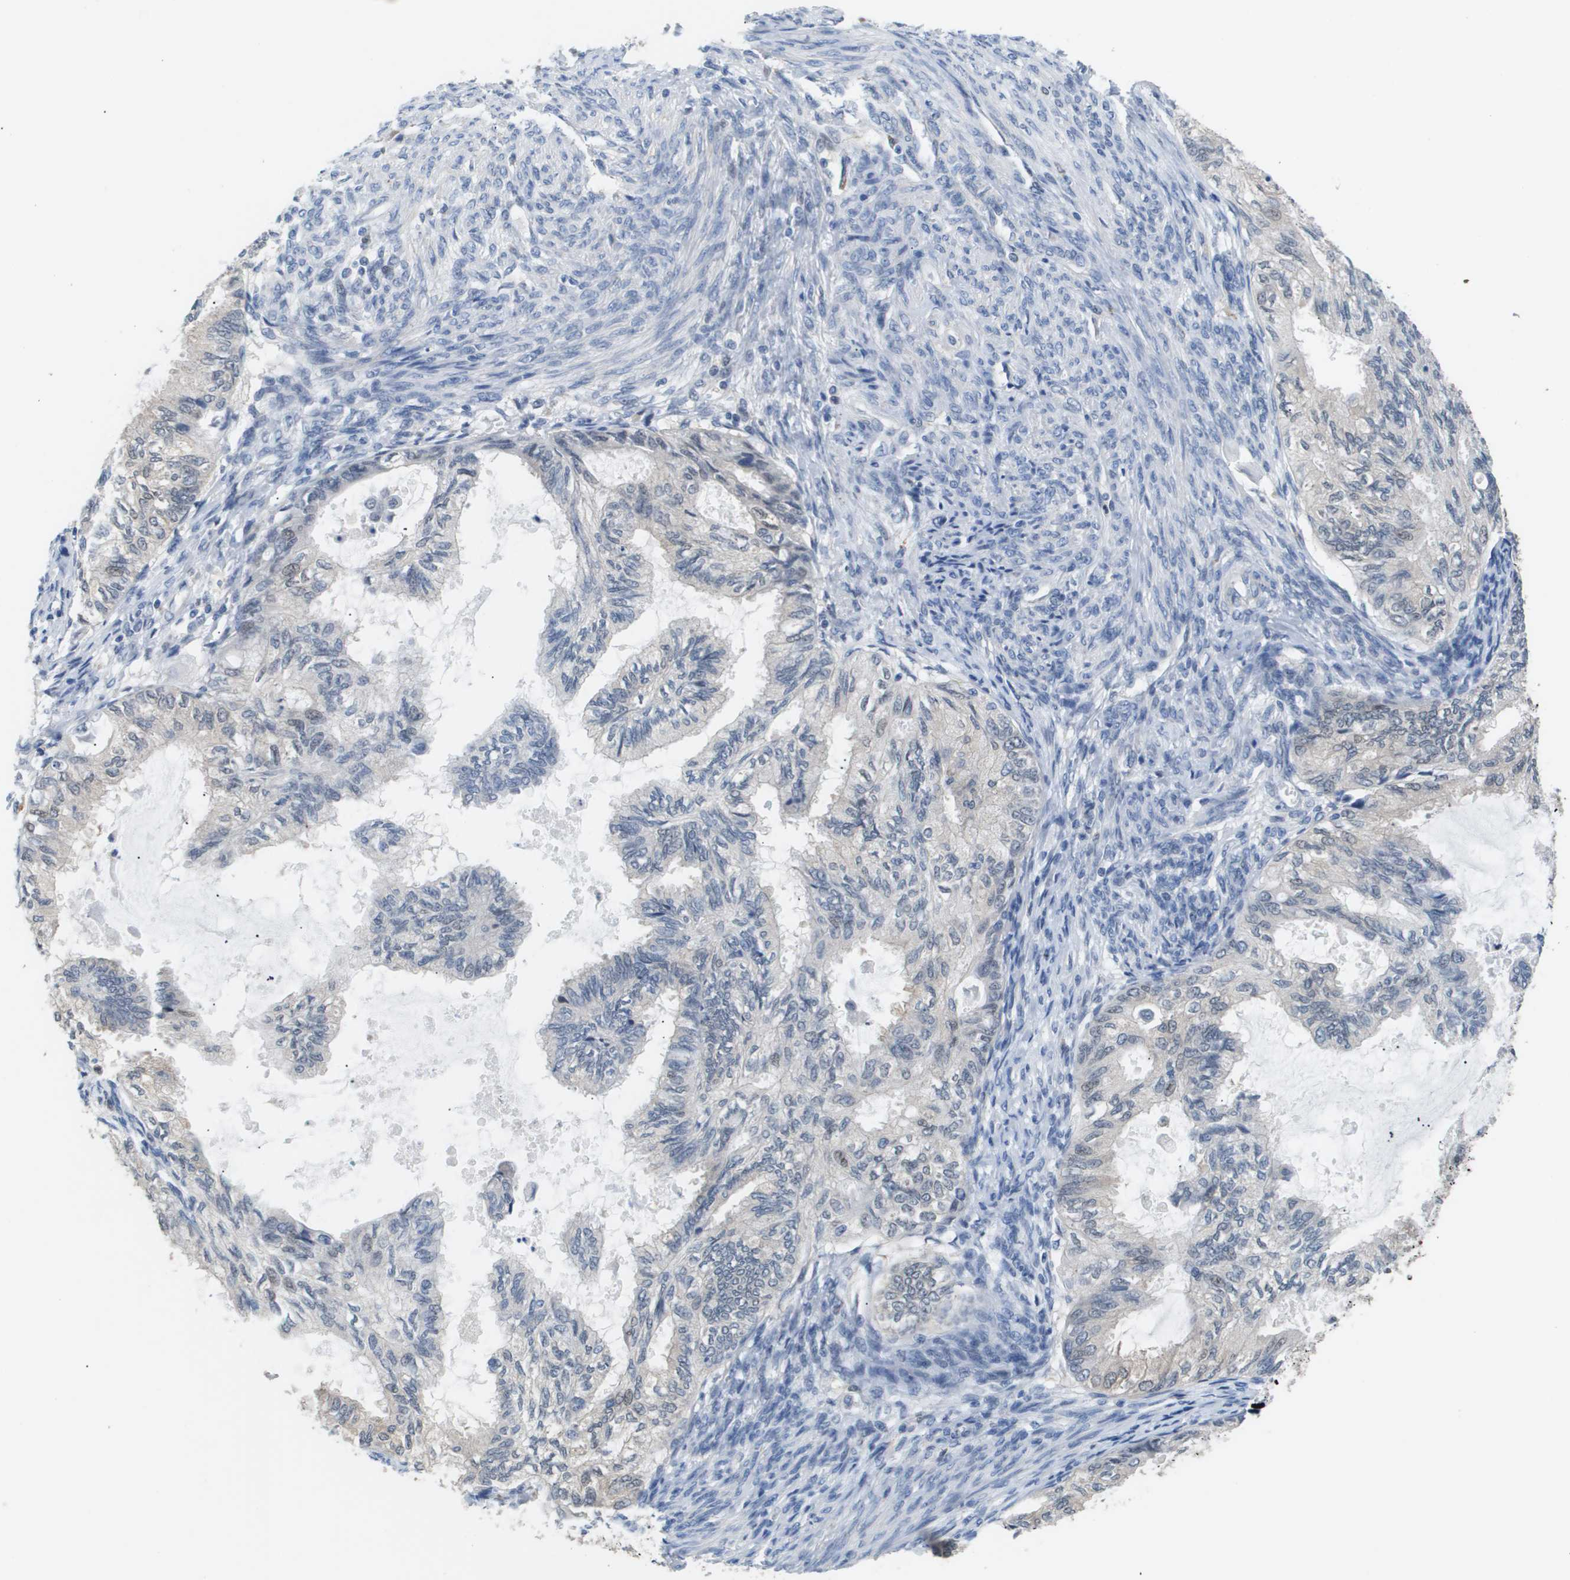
{"staining": {"intensity": "weak", "quantity": "<25%", "location": "nuclear"}, "tissue": "cervical cancer", "cell_type": "Tumor cells", "image_type": "cancer", "snomed": [{"axis": "morphology", "description": "Normal tissue, NOS"}, {"axis": "morphology", "description": "Adenocarcinoma, NOS"}, {"axis": "topography", "description": "Cervix"}, {"axis": "topography", "description": "Endometrium"}], "caption": "Protein analysis of cervical cancer displays no significant expression in tumor cells.", "gene": "AKR1A1", "patient": {"sex": "female", "age": 86}}